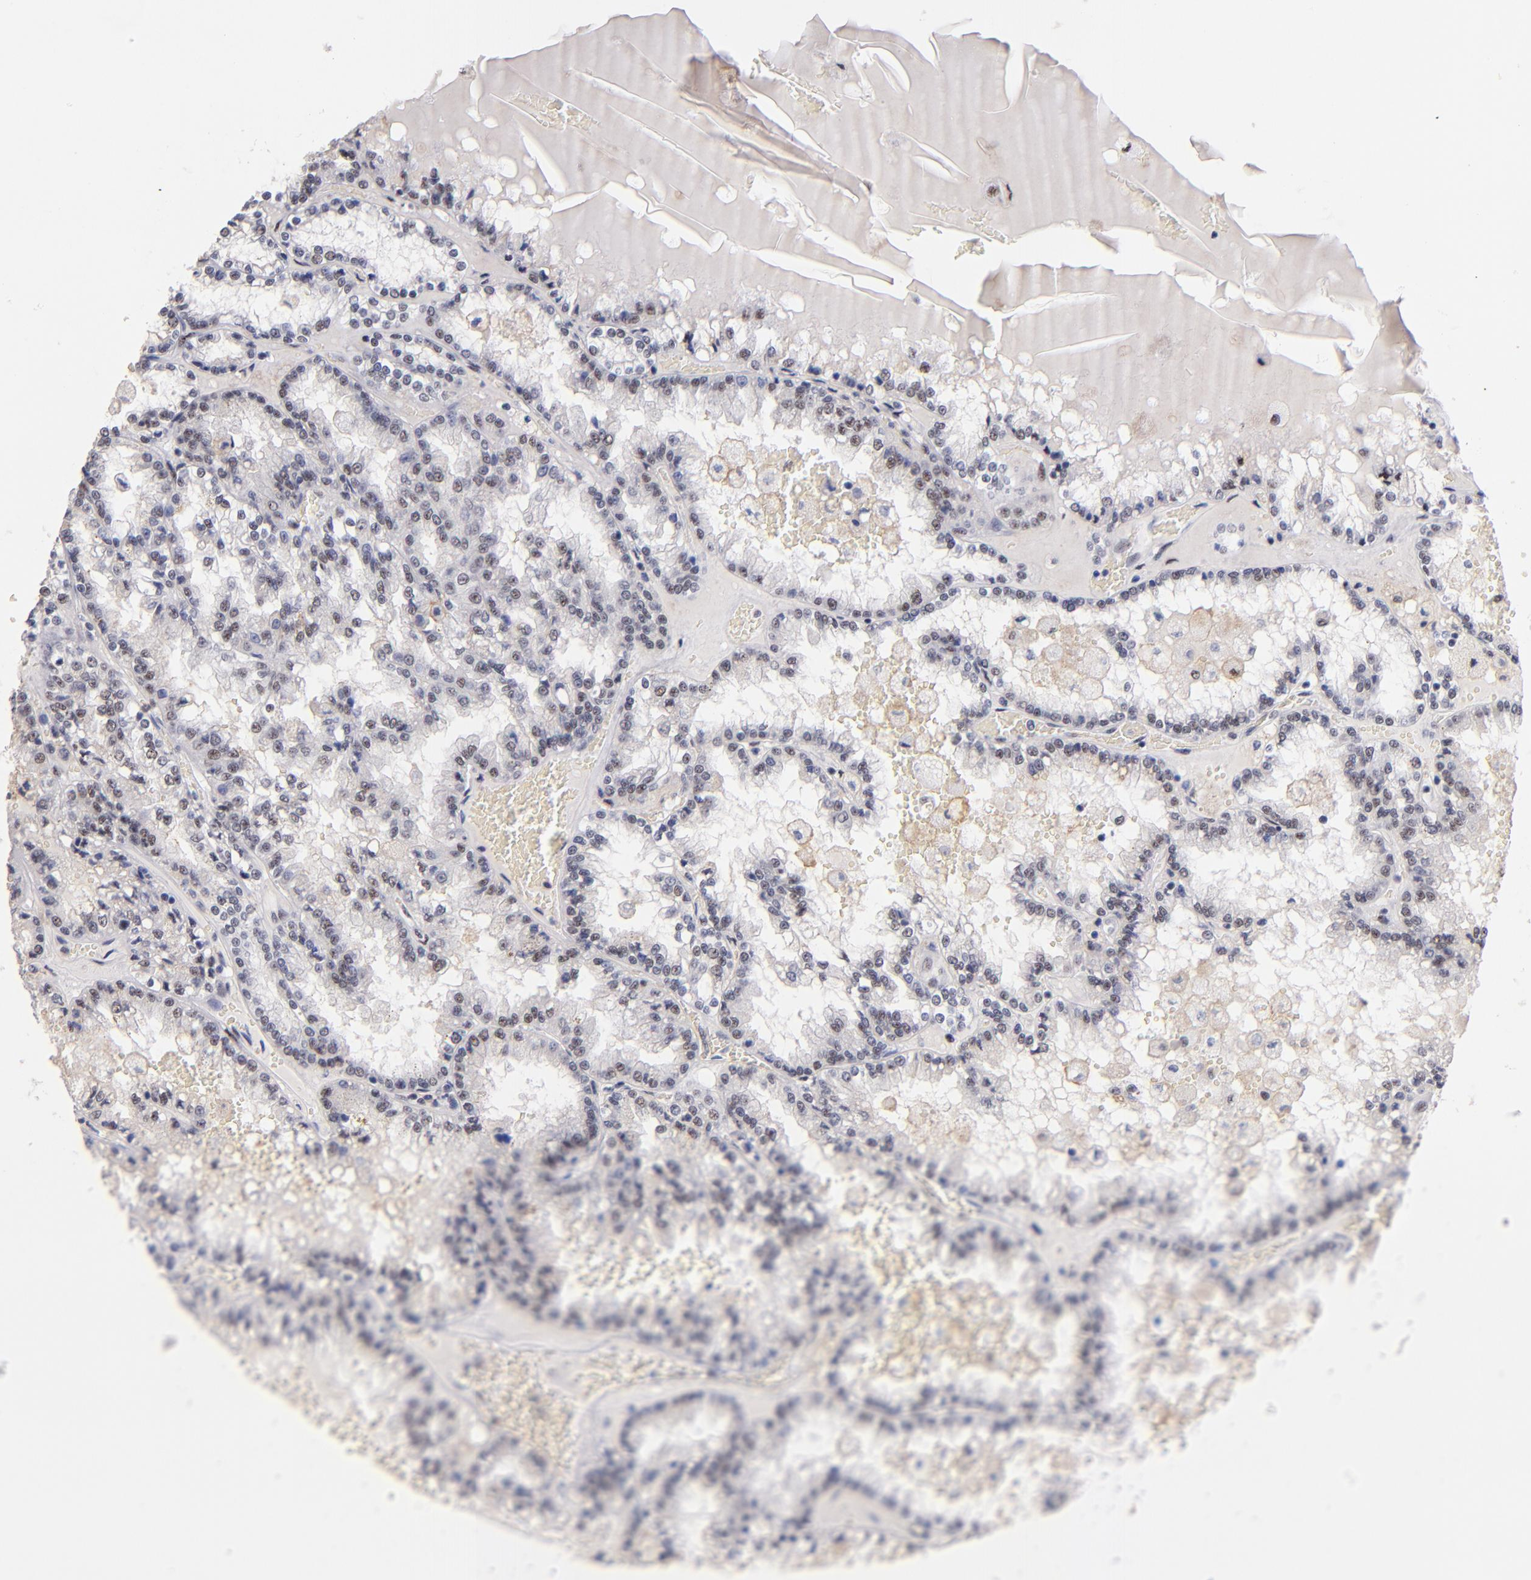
{"staining": {"intensity": "weak", "quantity": "<25%", "location": "nuclear"}, "tissue": "renal cancer", "cell_type": "Tumor cells", "image_type": "cancer", "snomed": [{"axis": "morphology", "description": "Adenocarcinoma, NOS"}, {"axis": "topography", "description": "Kidney"}], "caption": "IHC histopathology image of neoplastic tissue: human renal cancer stained with DAB shows no significant protein positivity in tumor cells.", "gene": "RAF1", "patient": {"sex": "female", "age": 56}}